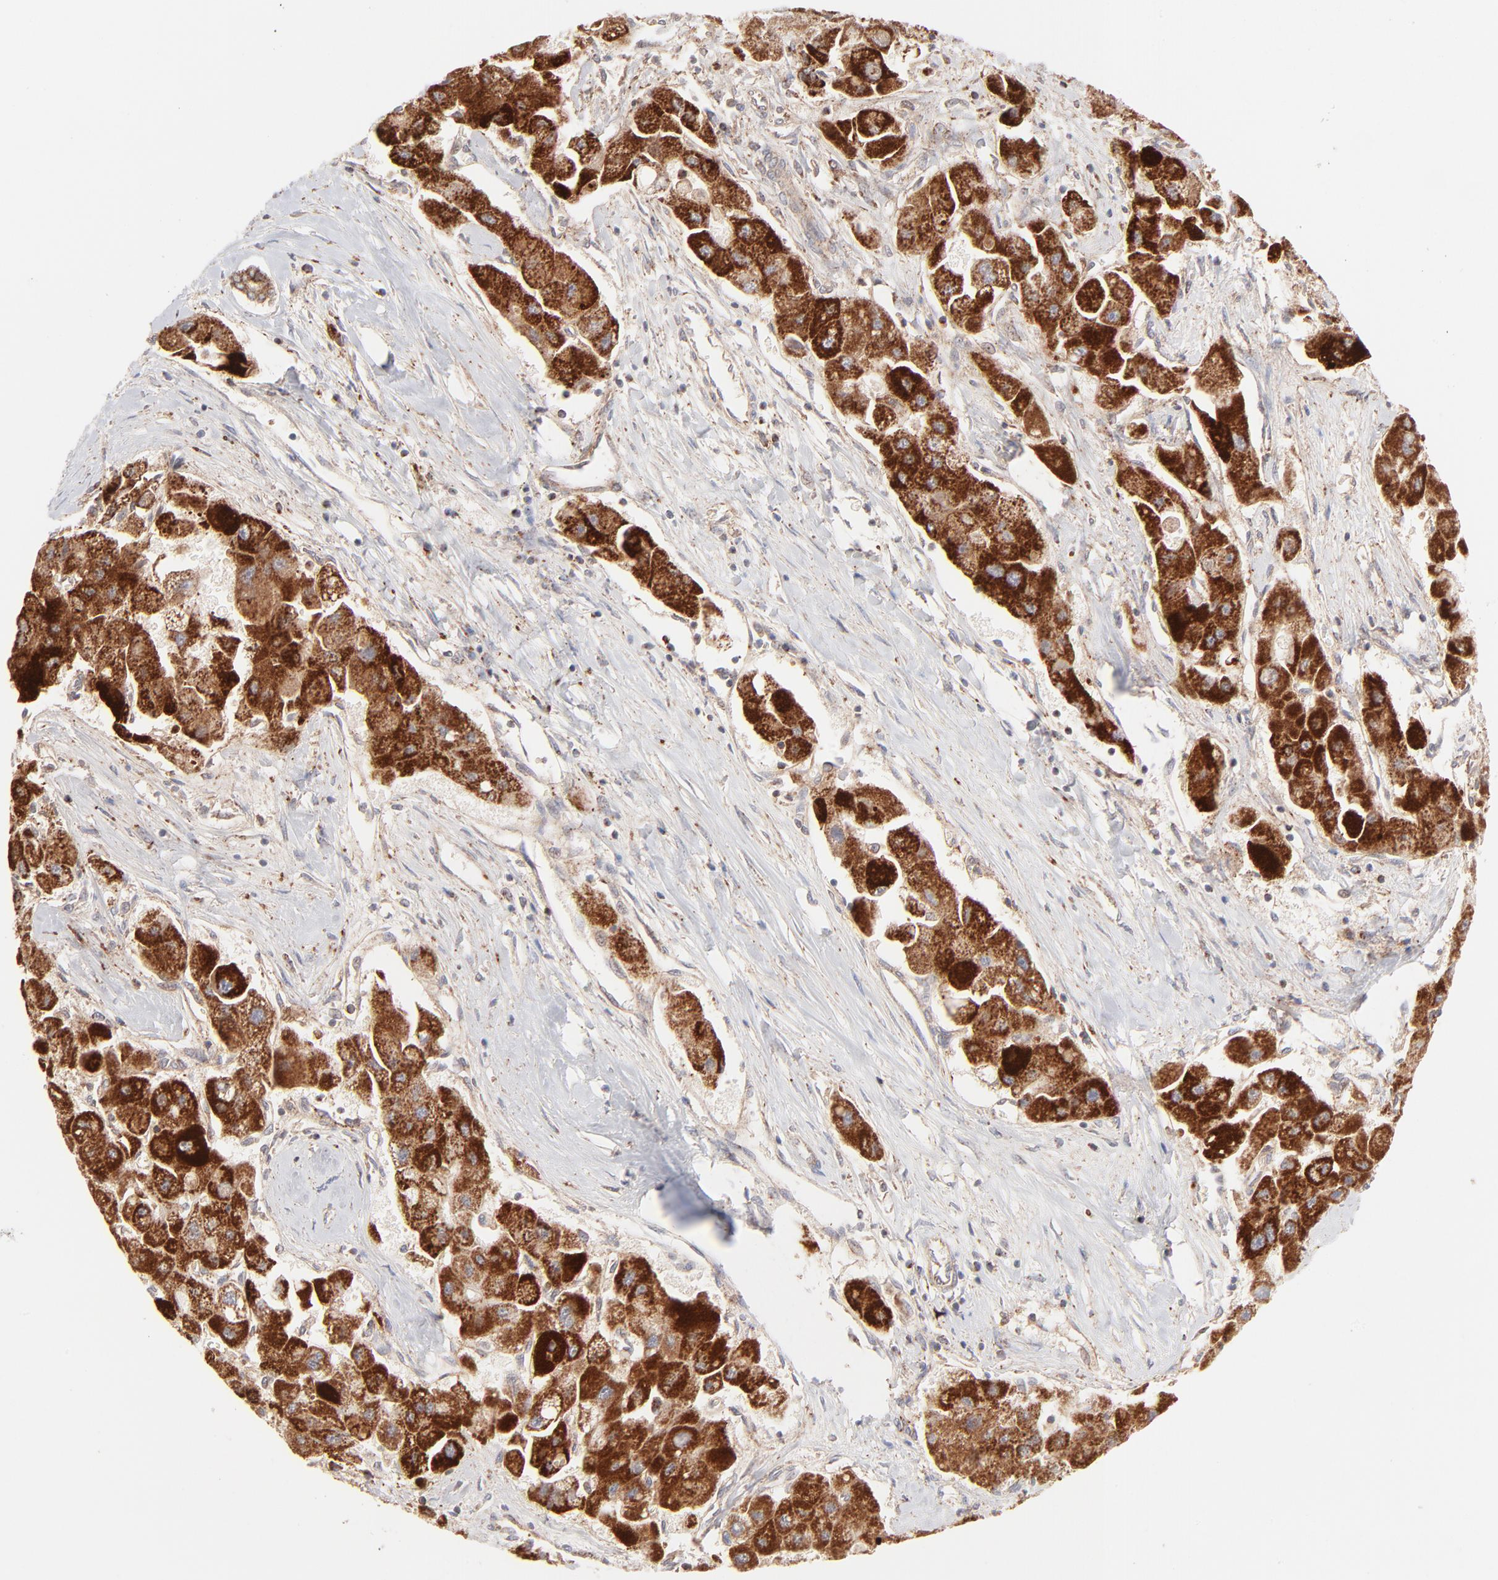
{"staining": {"intensity": "strong", "quantity": ">75%", "location": "cytoplasmic/membranous"}, "tissue": "liver cancer", "cell_type": "Tumor cells", "image_type": "cancer", "snomed": [{"axis": "morphology", "description": "Carcinoma, Hepatocellular, NOS"}, {"axis": "topography", "description": "Liver"}], "caption": "Hepatocellular carcinoma (liver) stained with DAB IHC reveals high levels of strong cytoplasmic/membranous staining in about >75% of tumor cells. Immunohistochemistry stains the protein in brown and the nuclei are stained blue.", "gene": "CSPG4", "patient": {"sex": "male", "age": 24}}